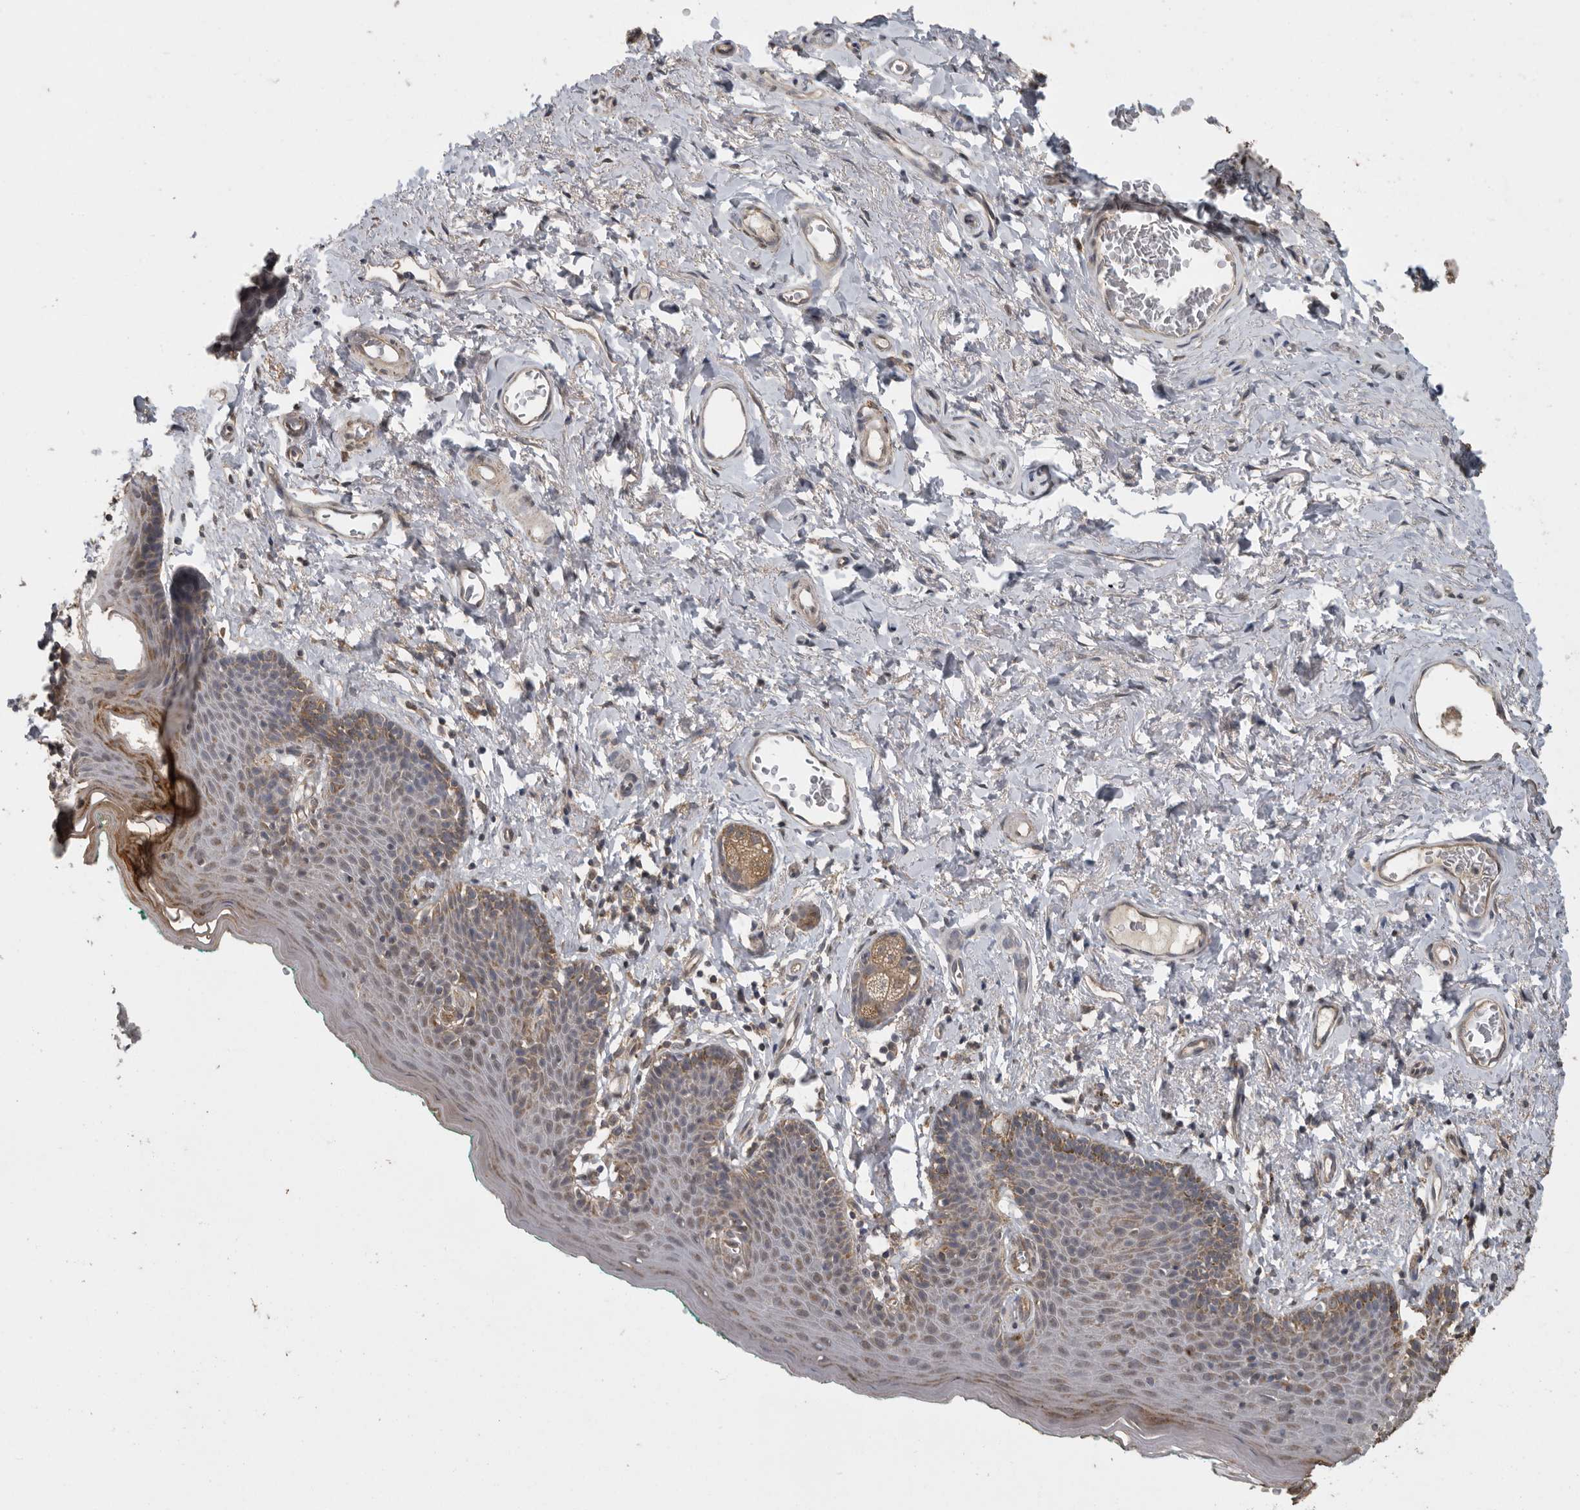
{"staining": {"intensity": "moderate", "quantity": ">75%", "location": "cytoplasmic/membranous"}, "tissue": "skin", "cell_type": "Epidermal cells", "image_type": "normal", "snomed": [{"axis": "morphology", "description": "Normal tissue, NOS"}, {"axis": "topography", "description": "Vulva"}], "caption": "An immunohistochemistry histopathology image of benign tissue is shown. Protein staining in brown shows moderate cytoplasmic/membranous positivity in skin within epidermal cells. The staining was performed using DAB to visualize the protein expression in brown, while the nuclei were stained in blue with hematoxylin (Magnification: 20x).", "gene": "AFAP1", "patient": {"sex": "female", "age": 66}}